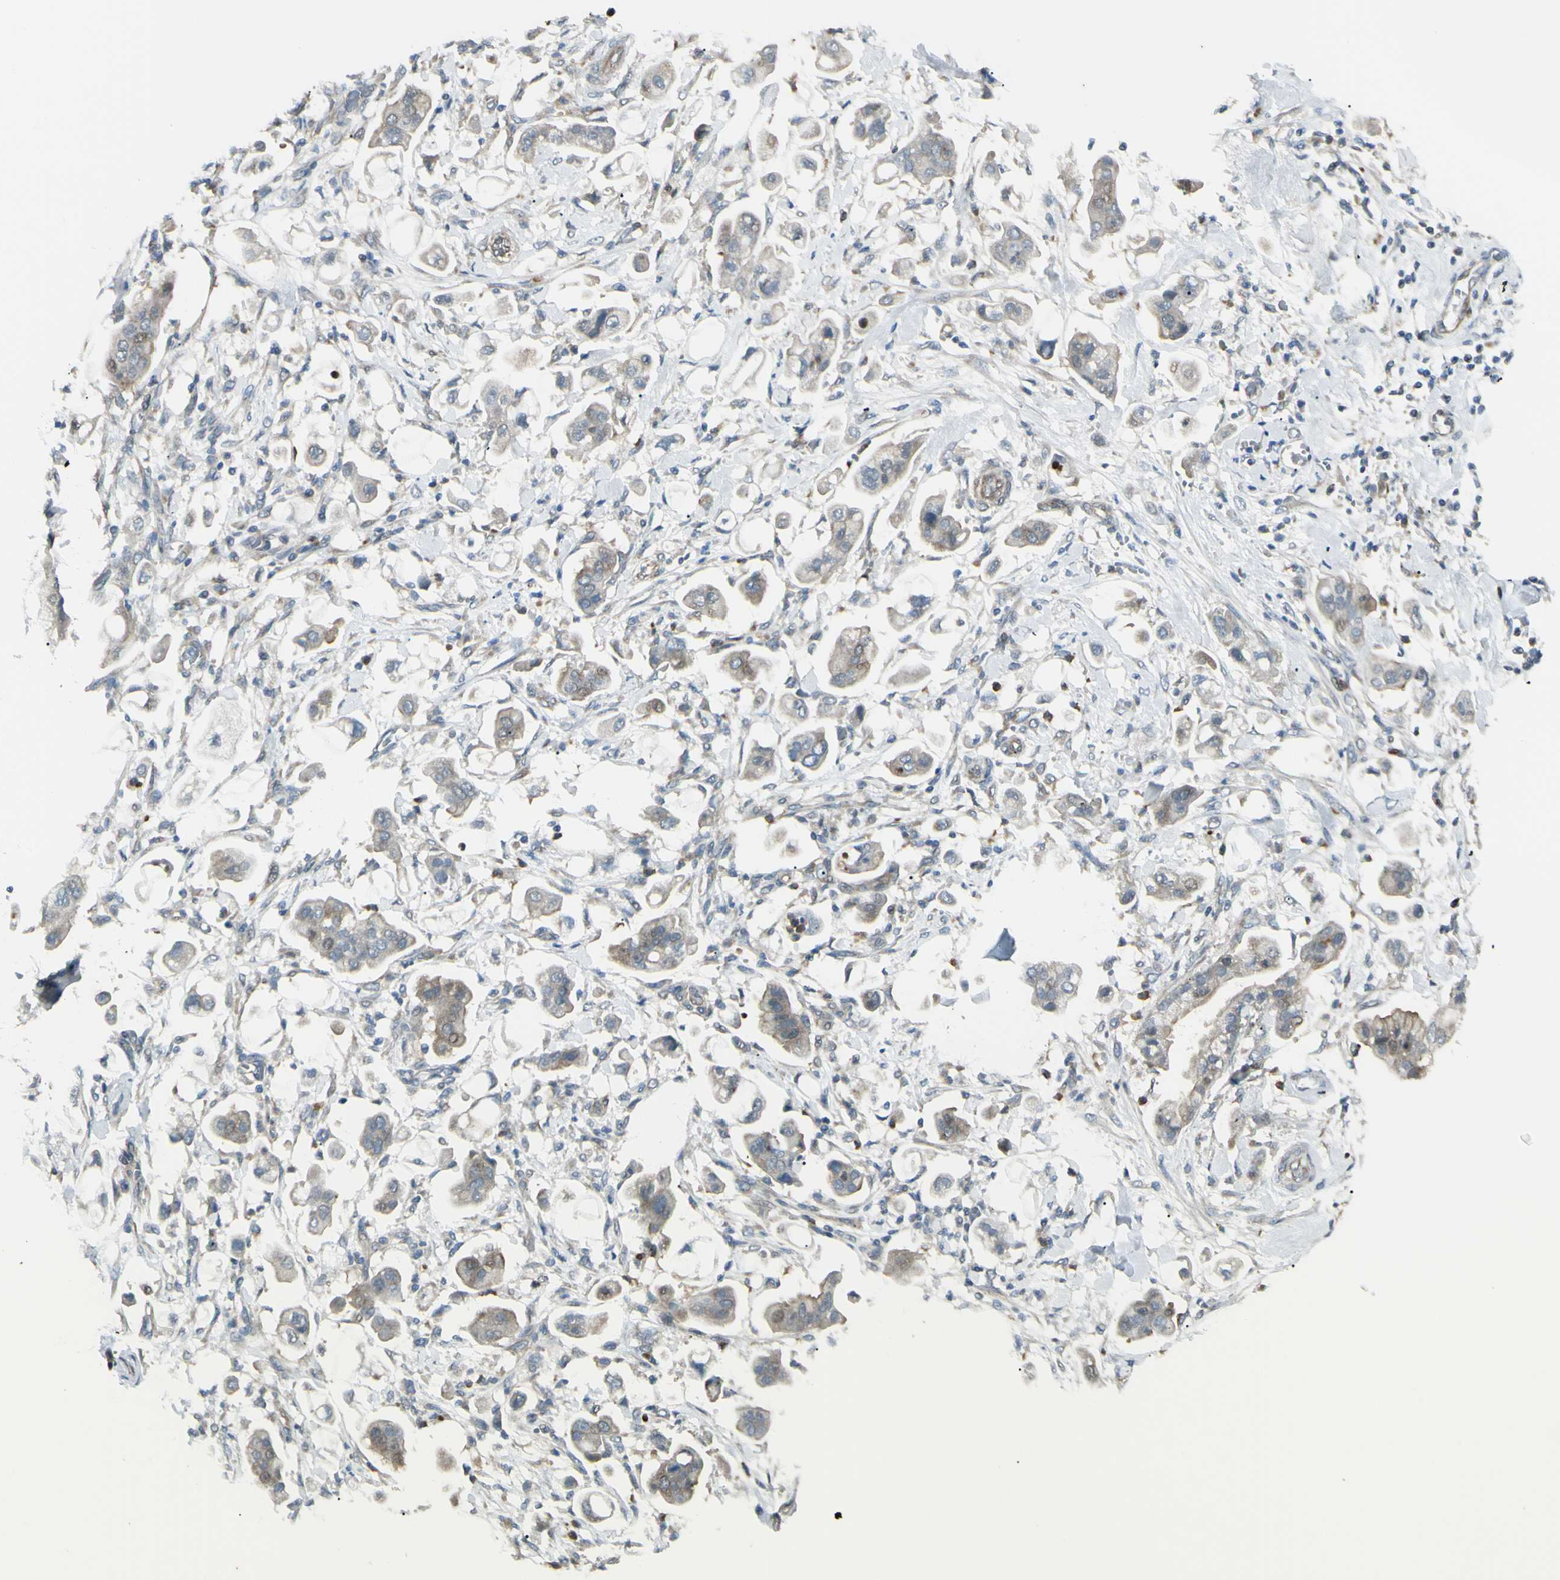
{"staining": {"intensity": "weak", "quantity": "25%-75%", "location": "cytoplasmic/membranous"}, "tissue": "stomach cancer", "cell_type": "Tumor cells", "image_type": "cancer", "snomed": [{"axis": "morphology", "description": "Adenocarcinoma, NOS"}, {"axis": "topography", "description": "Stomach"}], "caption": "Tumor cells reveal low levels of weak cytoplasmic/membranous positivity in about 25%-75% of cells in human stomach cancer (adenocarcinoma).", "gene": "LMTK2", "patient": {"sex": "male", "age": 62}}